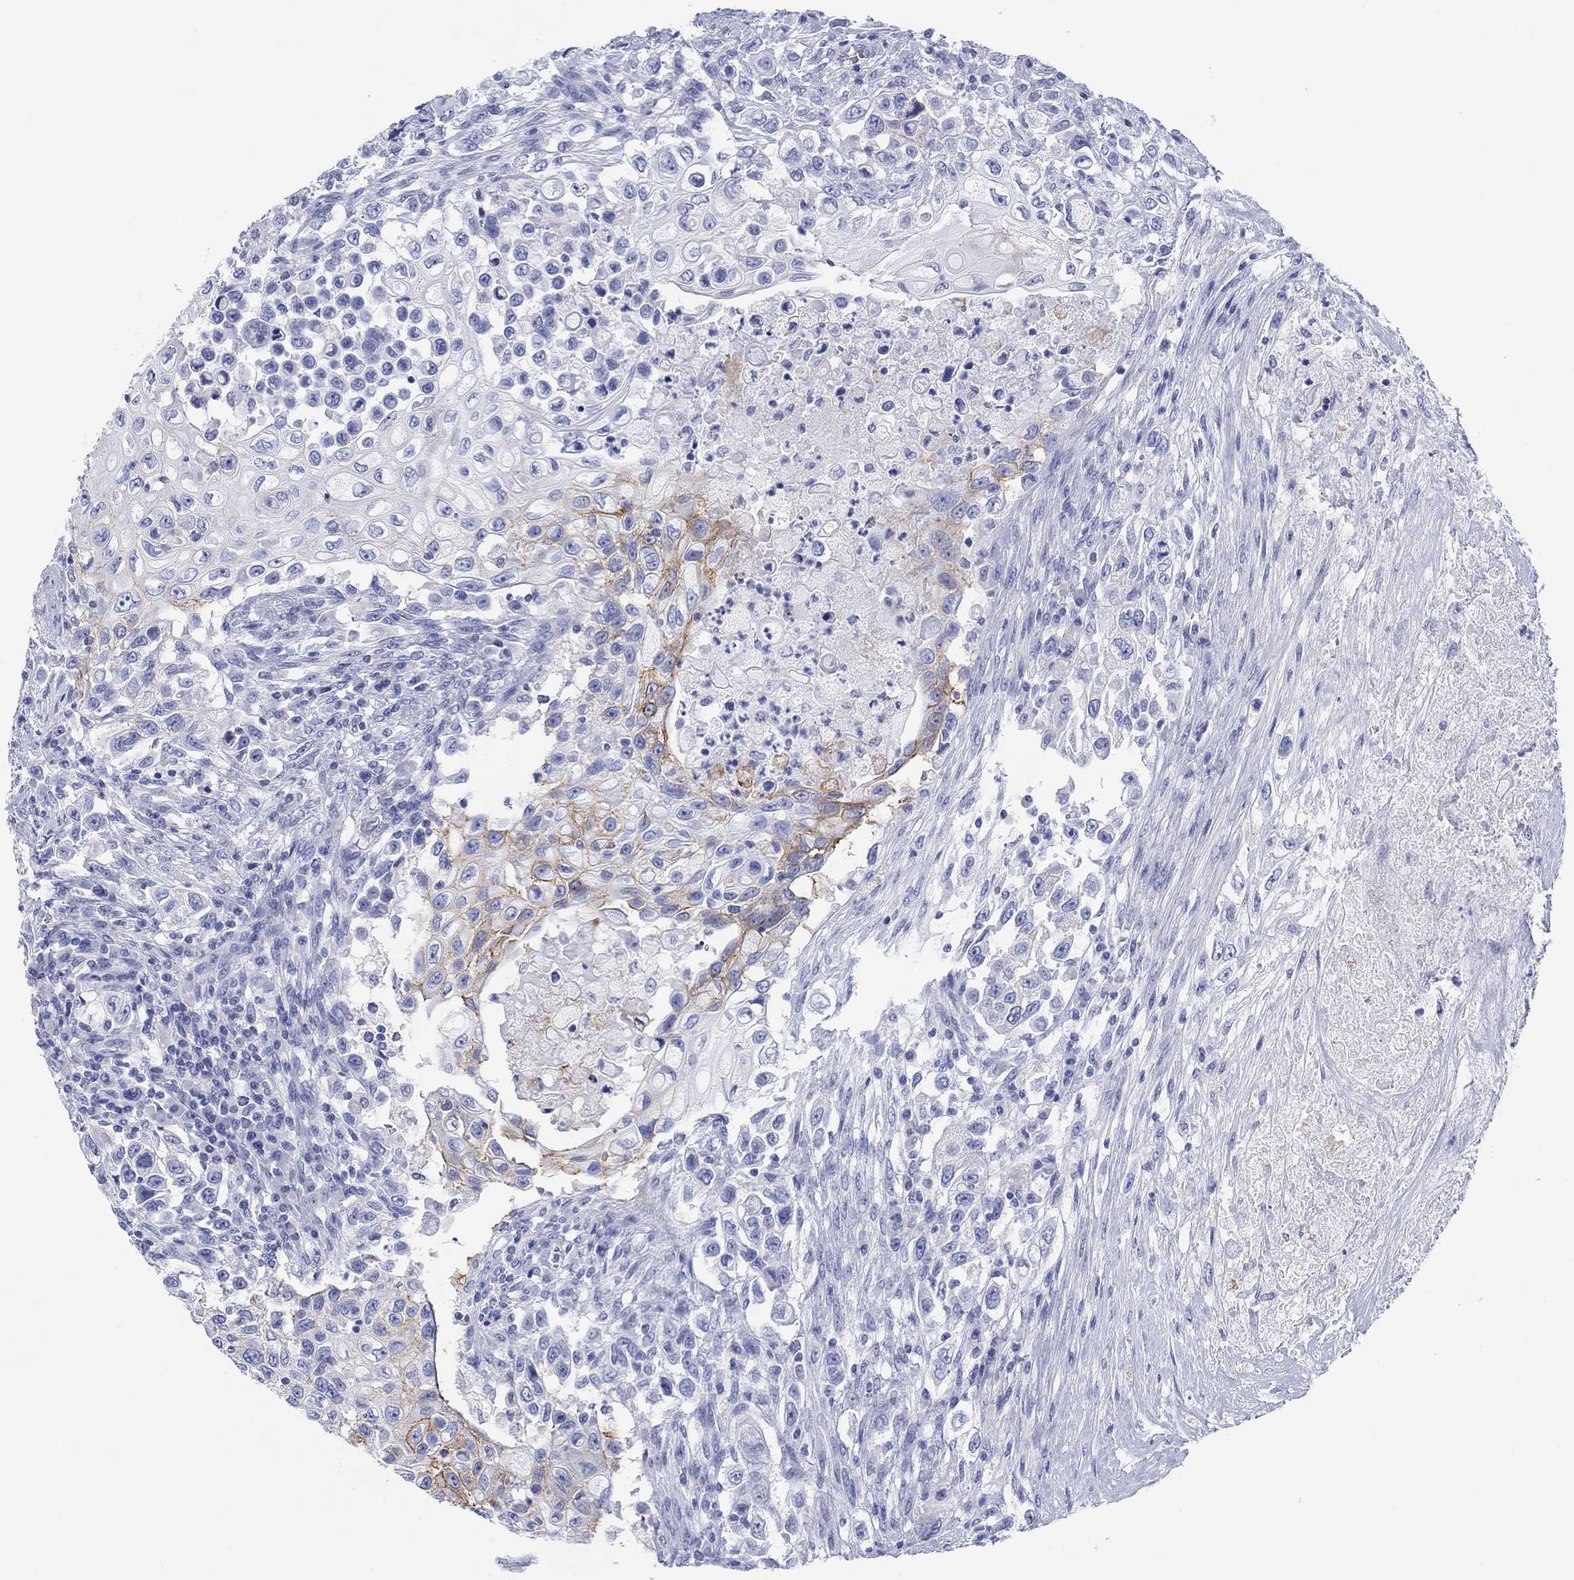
{"staining": {"intensity": "moderate", "quantity": "<25%", "location": "cytoplasmic/membranous"}, "tissue": "urothelial cancer", "cell_type": "Tumor cells", "image_type": "cancer", "snomed": [{"axis": "morphology", "description": "Urothelial carcinoma, High grade"}, {"axis": "topography", "description": "Urinary bladder"}], "caption": "IHC image of neoplastic tissue: human high-grade urothelial carcinoma stained using immunohistochemistry exhibits low levels of moderate protein expression localized specifically in the cytoplasmic/membranous of tumor cells, appearing as a cytoplasmic/membranous brown color.", "gene": "ATP1B1", "patient": {"sex": "female", "age": 56}}